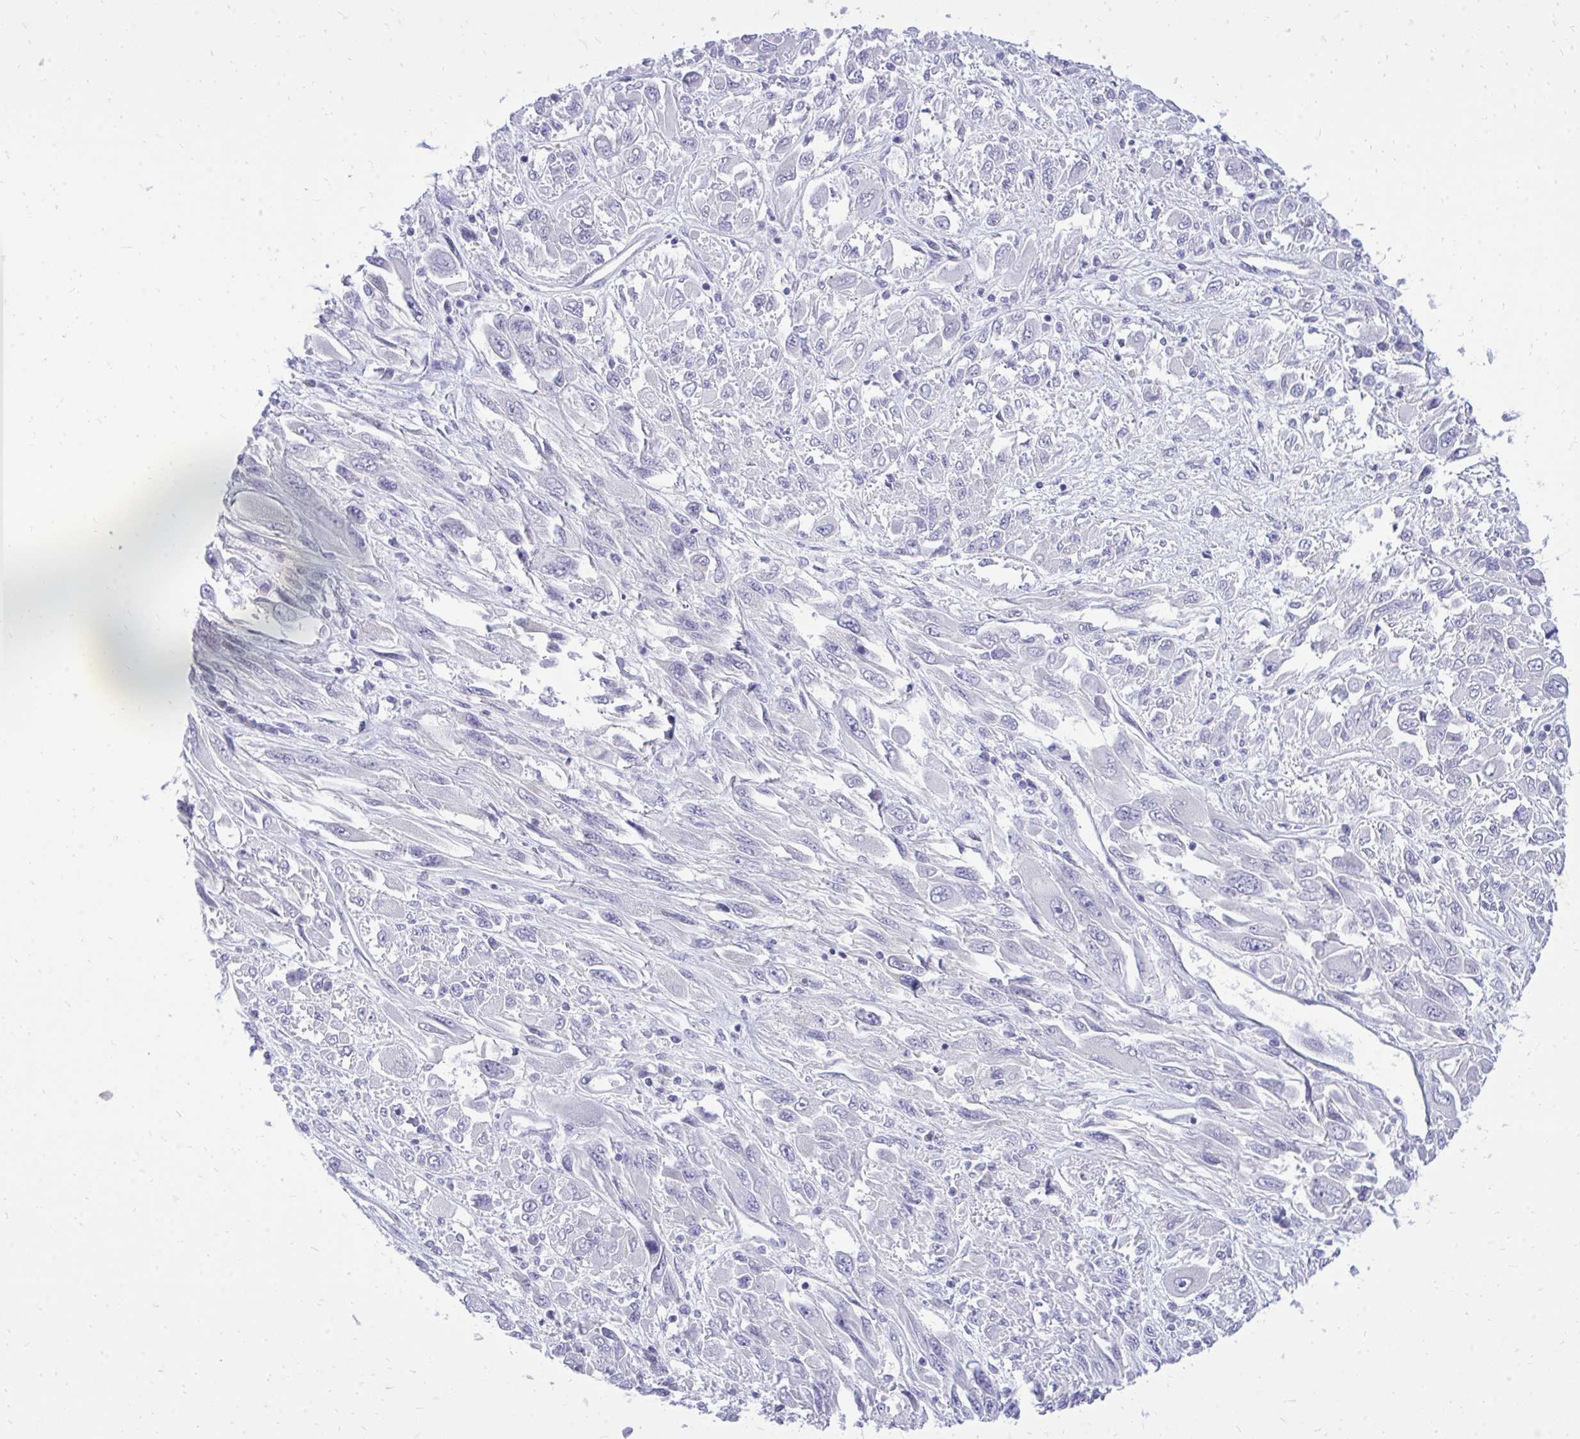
{"staining": {"intensity": "negative", "quantity": "none", "location": "none"}, "tissue": "melanoma", "cell_type": "Tumor cells", "image_type": "cancer", "snomed": [{"axis": "morphology", "description": "Malignant melanoma, NOS"}, {"axis": "topography", "description": "Skin"}], "caption": "The histopathology image demonstrates no significant expression in tumor cells of melanoma. (DAB (3,3'-diaminobenzidine) immunohistochemistry (IHC) with hematoxylin counter stain).", "gene": "GABRA1", "patient": {"sex": "female", "age": 91}}